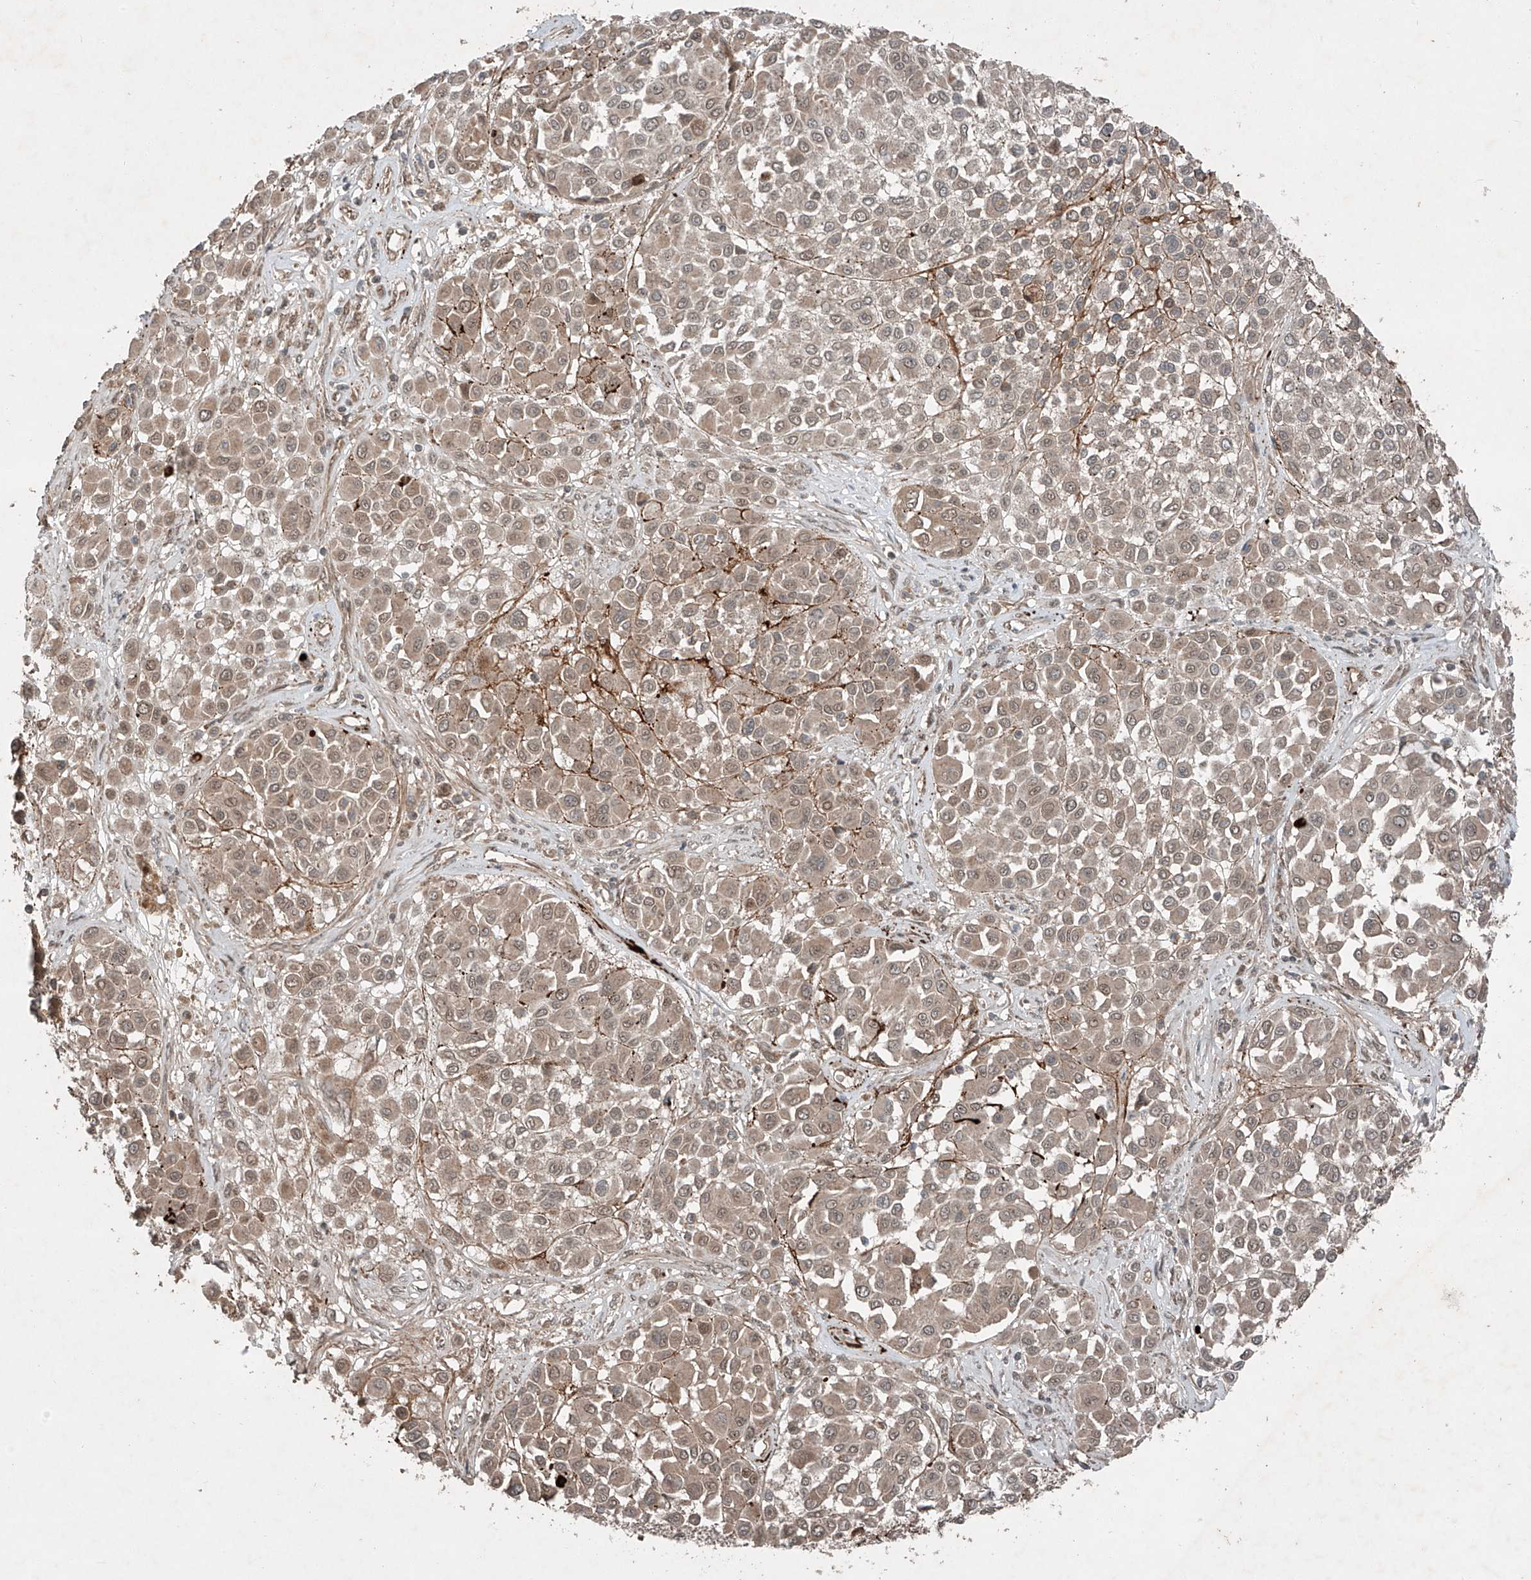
{"staining": {"intensity": "weak", "quantity": "25%-75%", "location": "cytoplasmic/membranous"}, "tissue": "melanoma", "cell_type": "Tumor cells", "image_type": "cancer", "snomed": [{"axis": "morphology", "description": "Malignant melanoma, Metastatic site"}, {"axis": "topography", "description": "Soft tissue"}], "caption": "The histopathology image reveals staining of malignant melanoma (metastatic site), revealing weak cytoplasmic/membranous protein positivity (brown color) within tumor cells.", "gene": "ZNF620", "patient": {"sex": "male", "age": 41}}